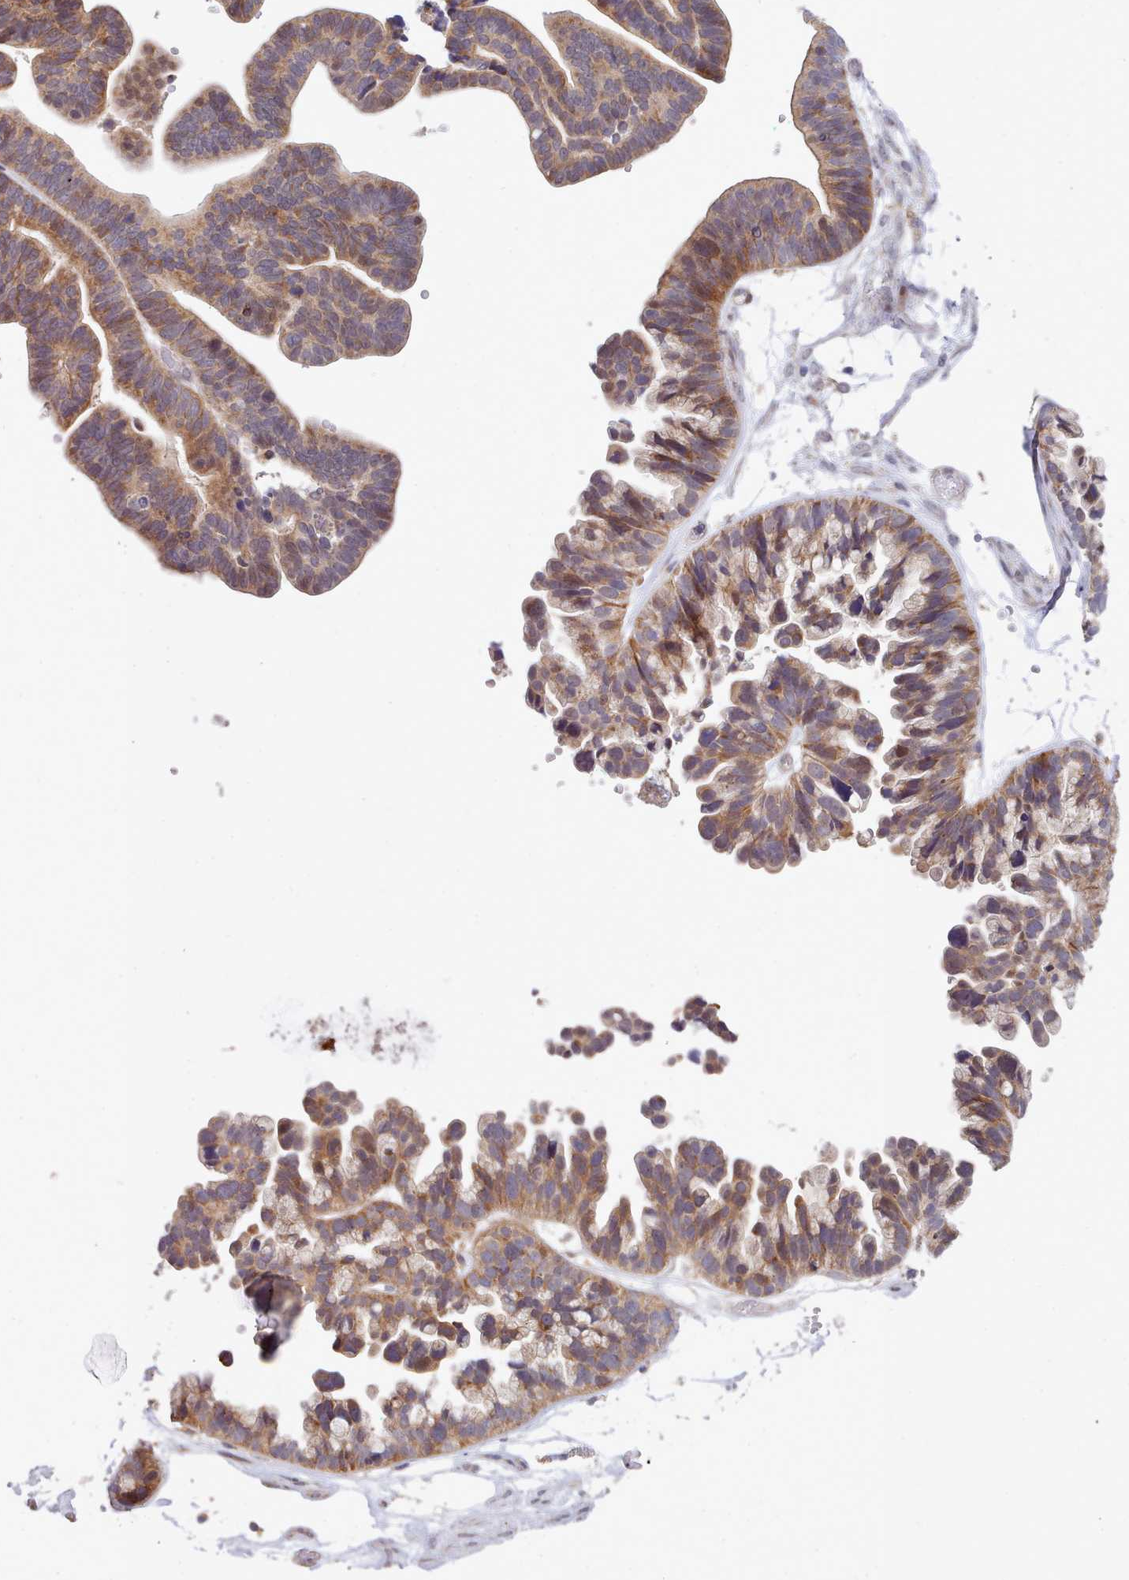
{"staining": {"intensity": "moderate", "quantity": ">75%", "location": "cytoplasmic/membranous"}, "tissue": "ovarian cancer", "cell_type": "Tumor cells", "image_type": "cancer", "snomed": [{"axis": "morphology", "description": "Cystadenocarcinoma, serous, NOS"}, {"axis": "topography", "description": "Ovary"}], "caption": "This is an image of immunohistochemistry (IHC) staining of ovarian serous cystadenocarcinoma, which shows moderate expression in the cytoplasmic/membranous of tumor cells.", "gene": "TRIM26", "patient": {"sex": "female", "age": 56}}